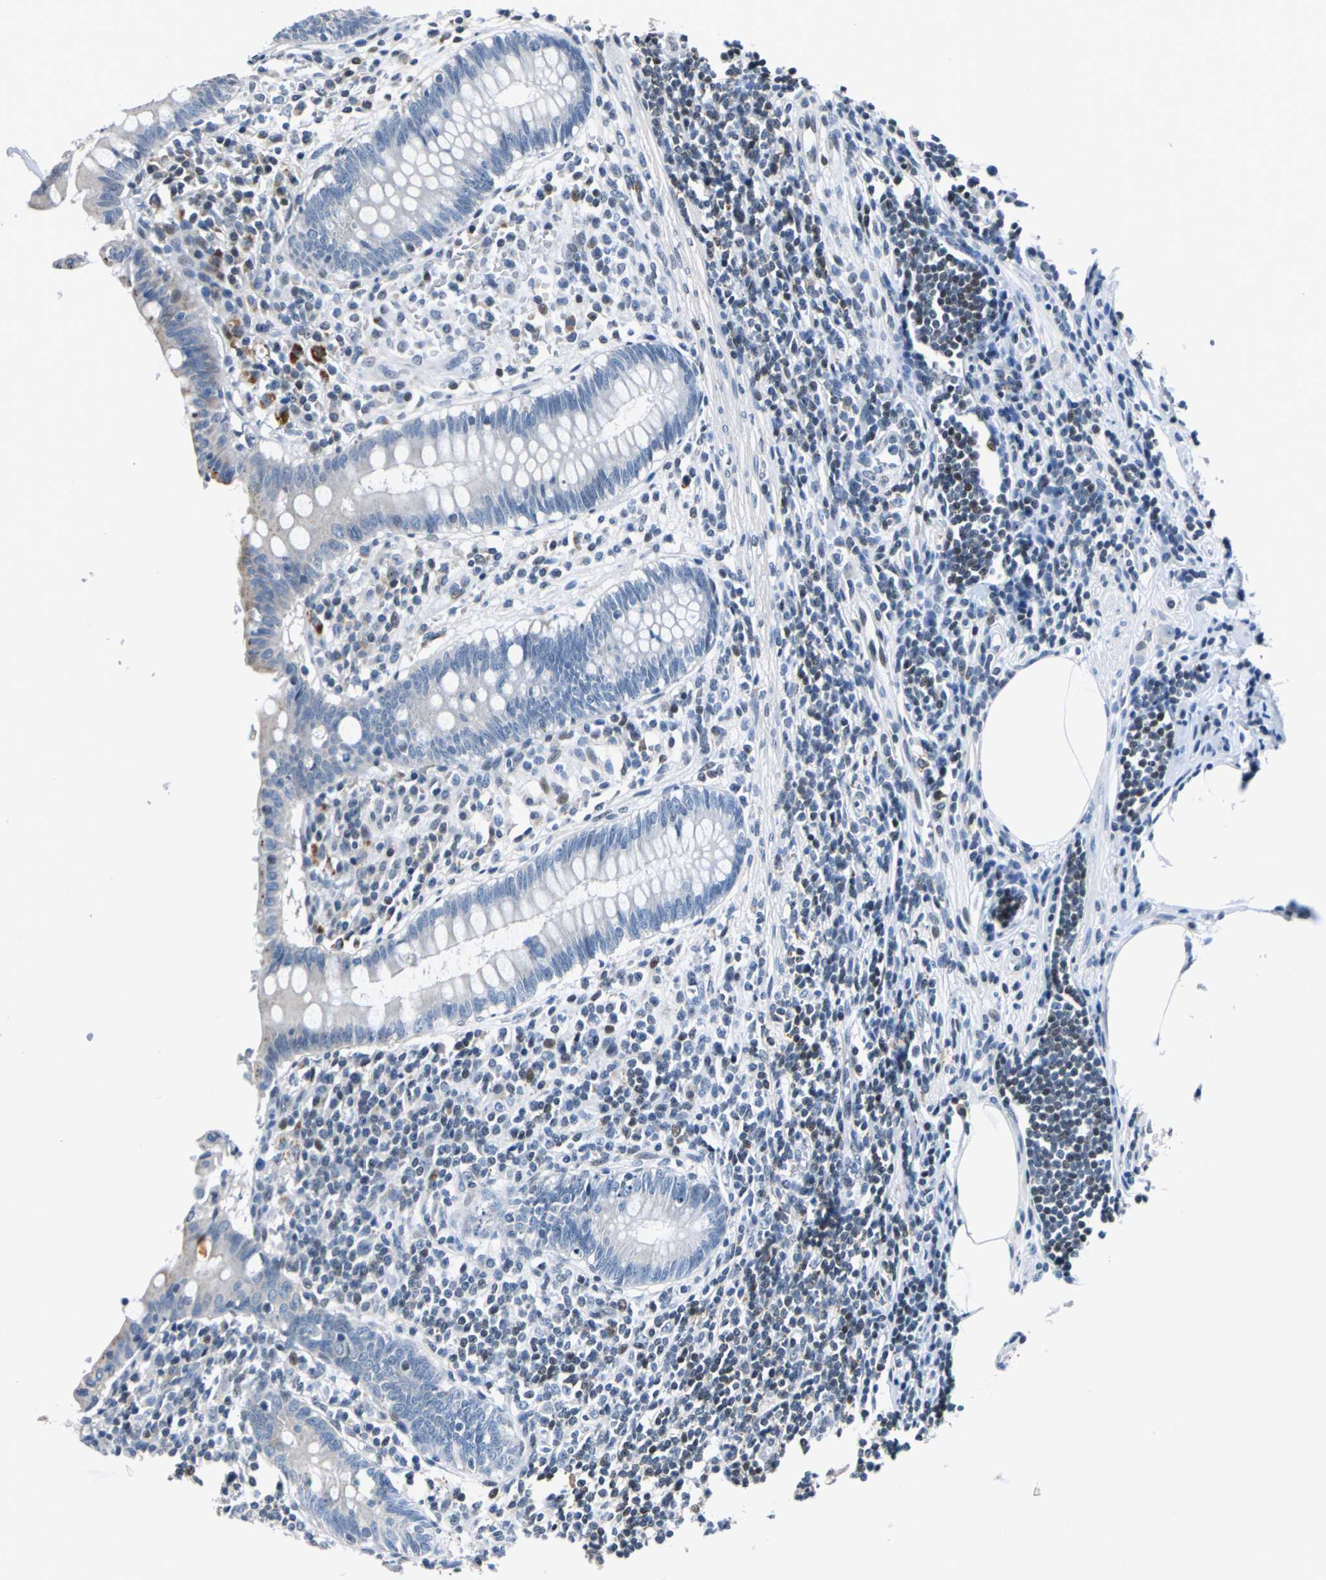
{"staining": {"intensity": "weak", "quantity": "25%-75%", "location": "cytoplasmic/membranous"}, "tissue": "appendix", "cell_type": "Glandular cells", "image_type": "normal", "snomed": [{"axis": "morphology", "description": "Normal tissue, NOS"}, {"axis": "topography", "description": "Appendix"}], "caption": "Immunohistochemical staining of unremarkable appendix displays low levels of weak cytoplasmic/membranous positivity in approximately 25%-75% of glandular cells. The protein is stained brown, and the nuclei are stained in blue (DAB (3,3'-diaminobenzidine) IHC with brightfield microscopy, high magnification).", "gene": "HCFC2", "patient": {"sex": "female", "age": 50}}